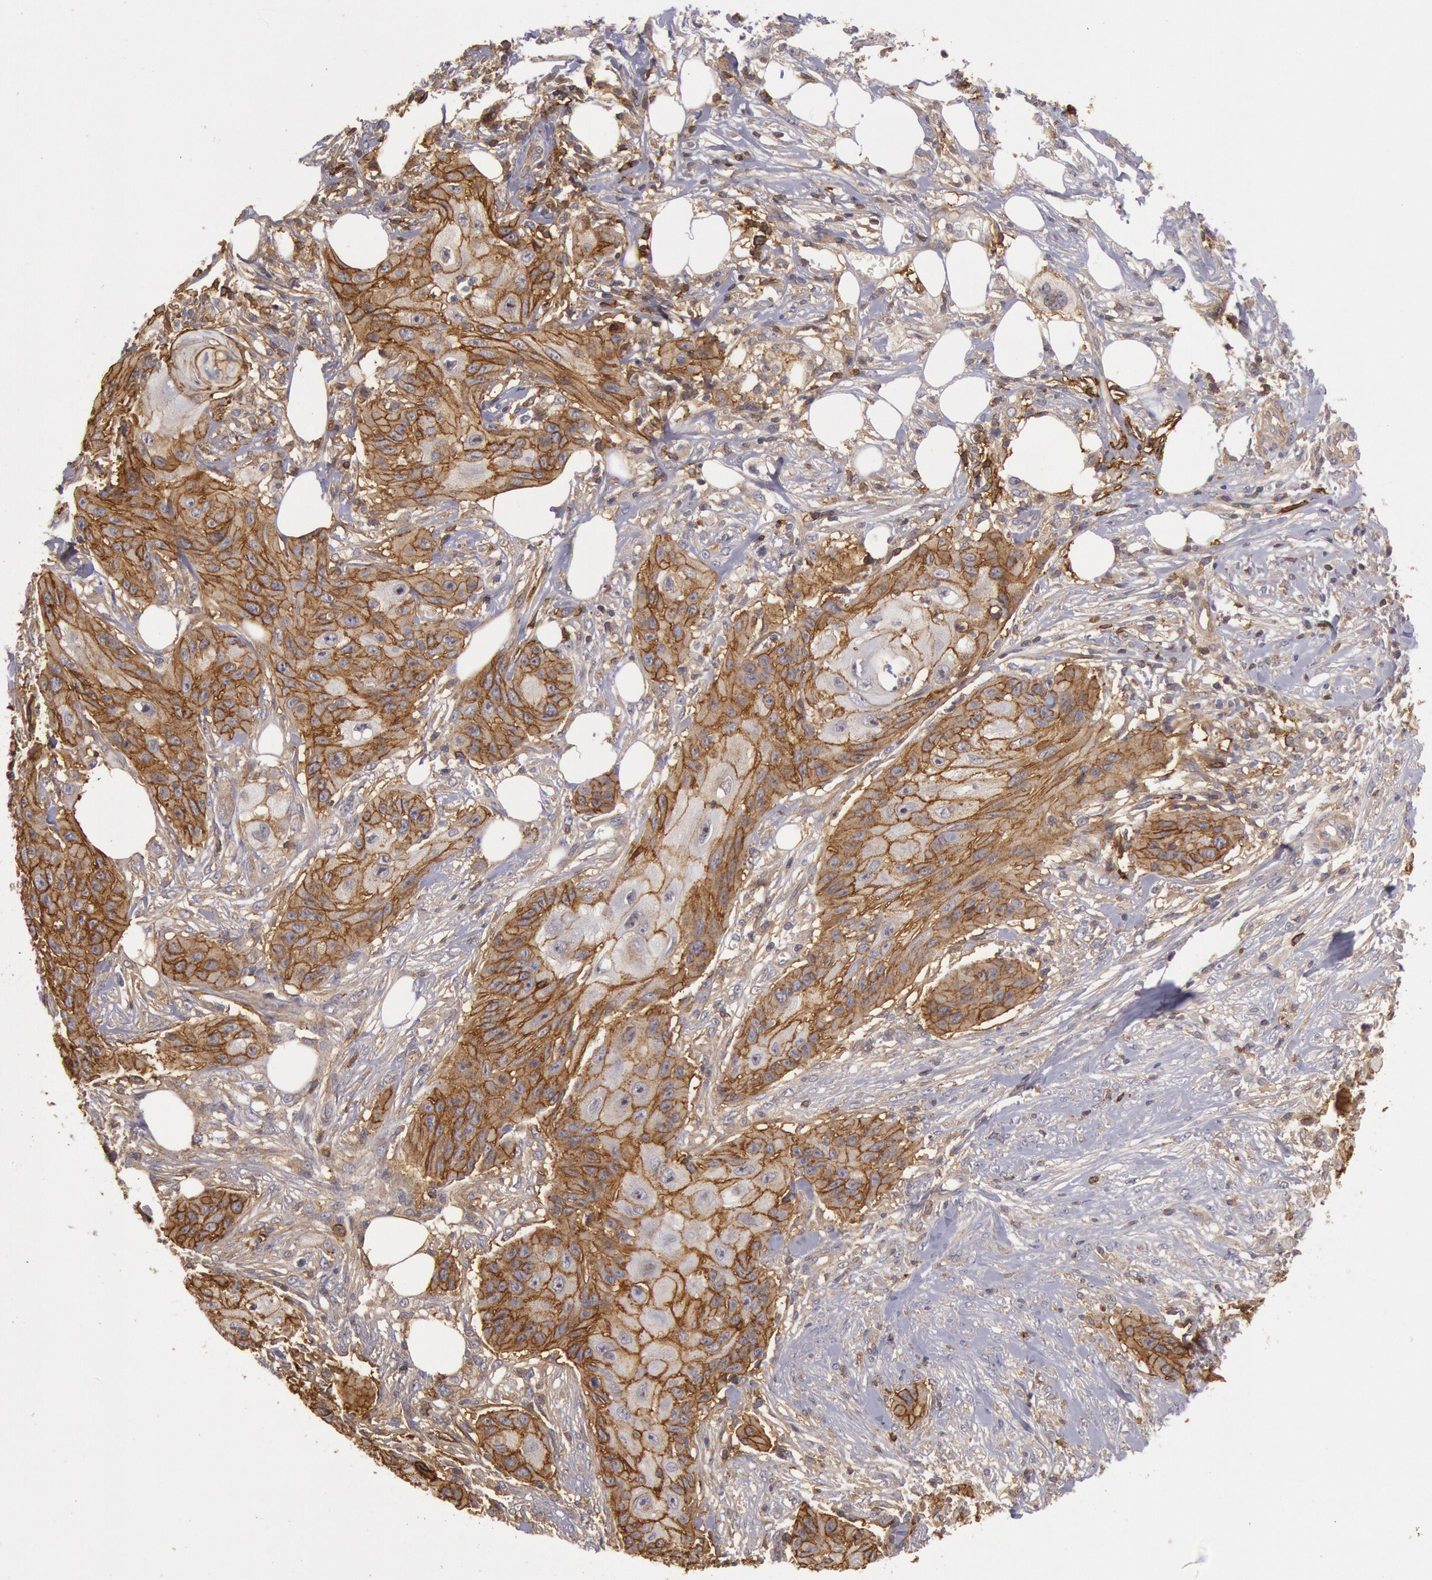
{"staining": {"intensity": "strong", "quantity": "25%-75%", "location": "cytoplasmic/membranous"}, "tissue": "skin cancer", "cell_type": "Tumor cells", "image_type": "cancer", "snomed": [{"axis": "morphology", "description": "Squamous cell carcinoma, NOS"}, {"axis": "topography", "description": "Skin"}], "caption": "Protein positivity by immunohistochemistry exhibits strong cytoplasmic/membranous expression in about 25%-75% of tumor cells in skin squamous cell carcinoma. (Brightfield microscopy of DAB IHC at high magnification).", "gene": "TRIB2", "patient": {"sex": "female", "age": 88}}